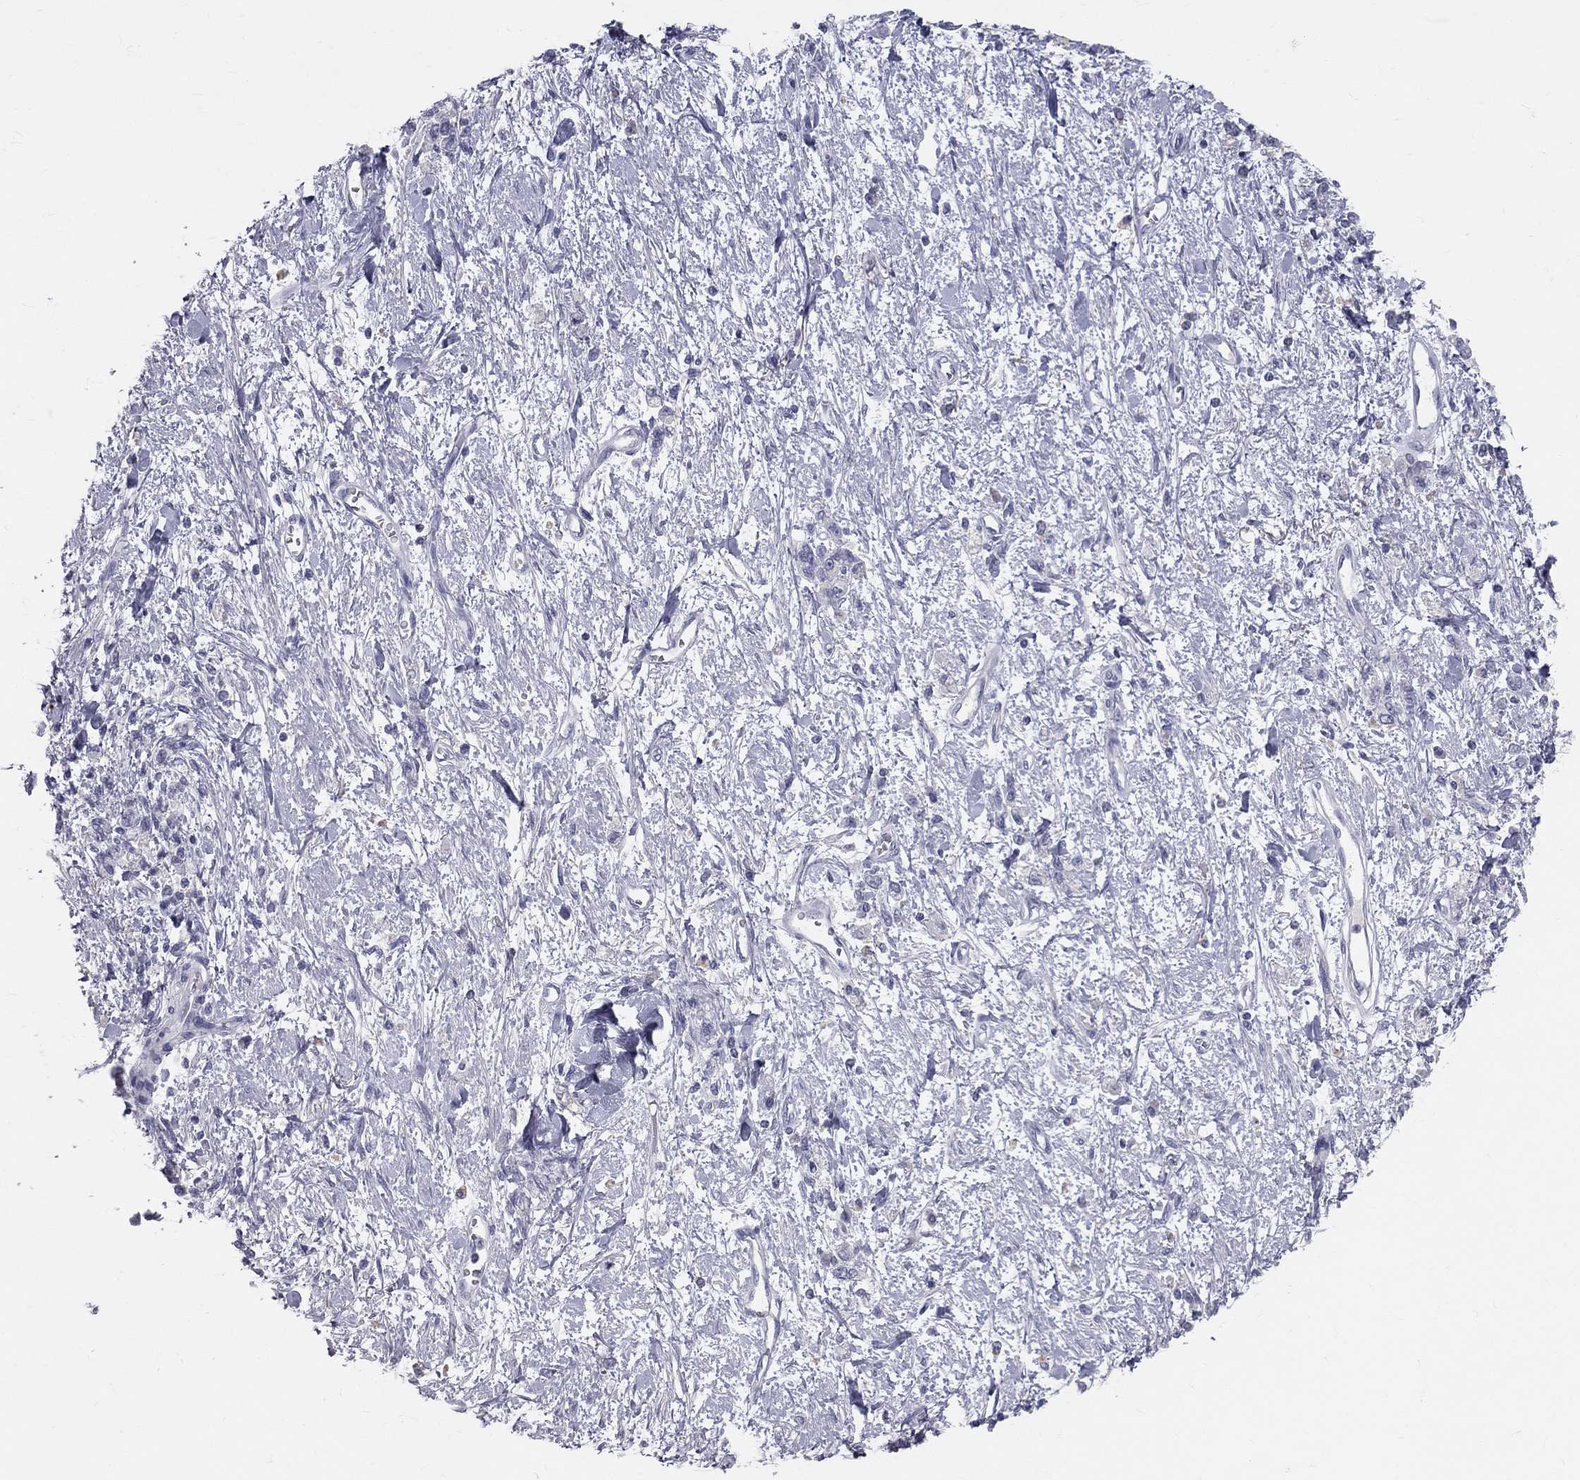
{"staining": {"intensity": "negative", "quantity": "none", "location": "none"}, "tissue": "stomach cancer", "cell_type": "Tumor cells", "image_type": "cancer", "snomed": [{"axis": "morphology", "description": "Adenocarcinoma, NOS"}, {"axis": "topography", "description": "Stomach"}], "caption": "Immunohistochemical staining of stomach cancer exhibits no significant staining in tumor cells.", "gene": "TFPI2", "patient": {"sex": "male", "age": 77}}